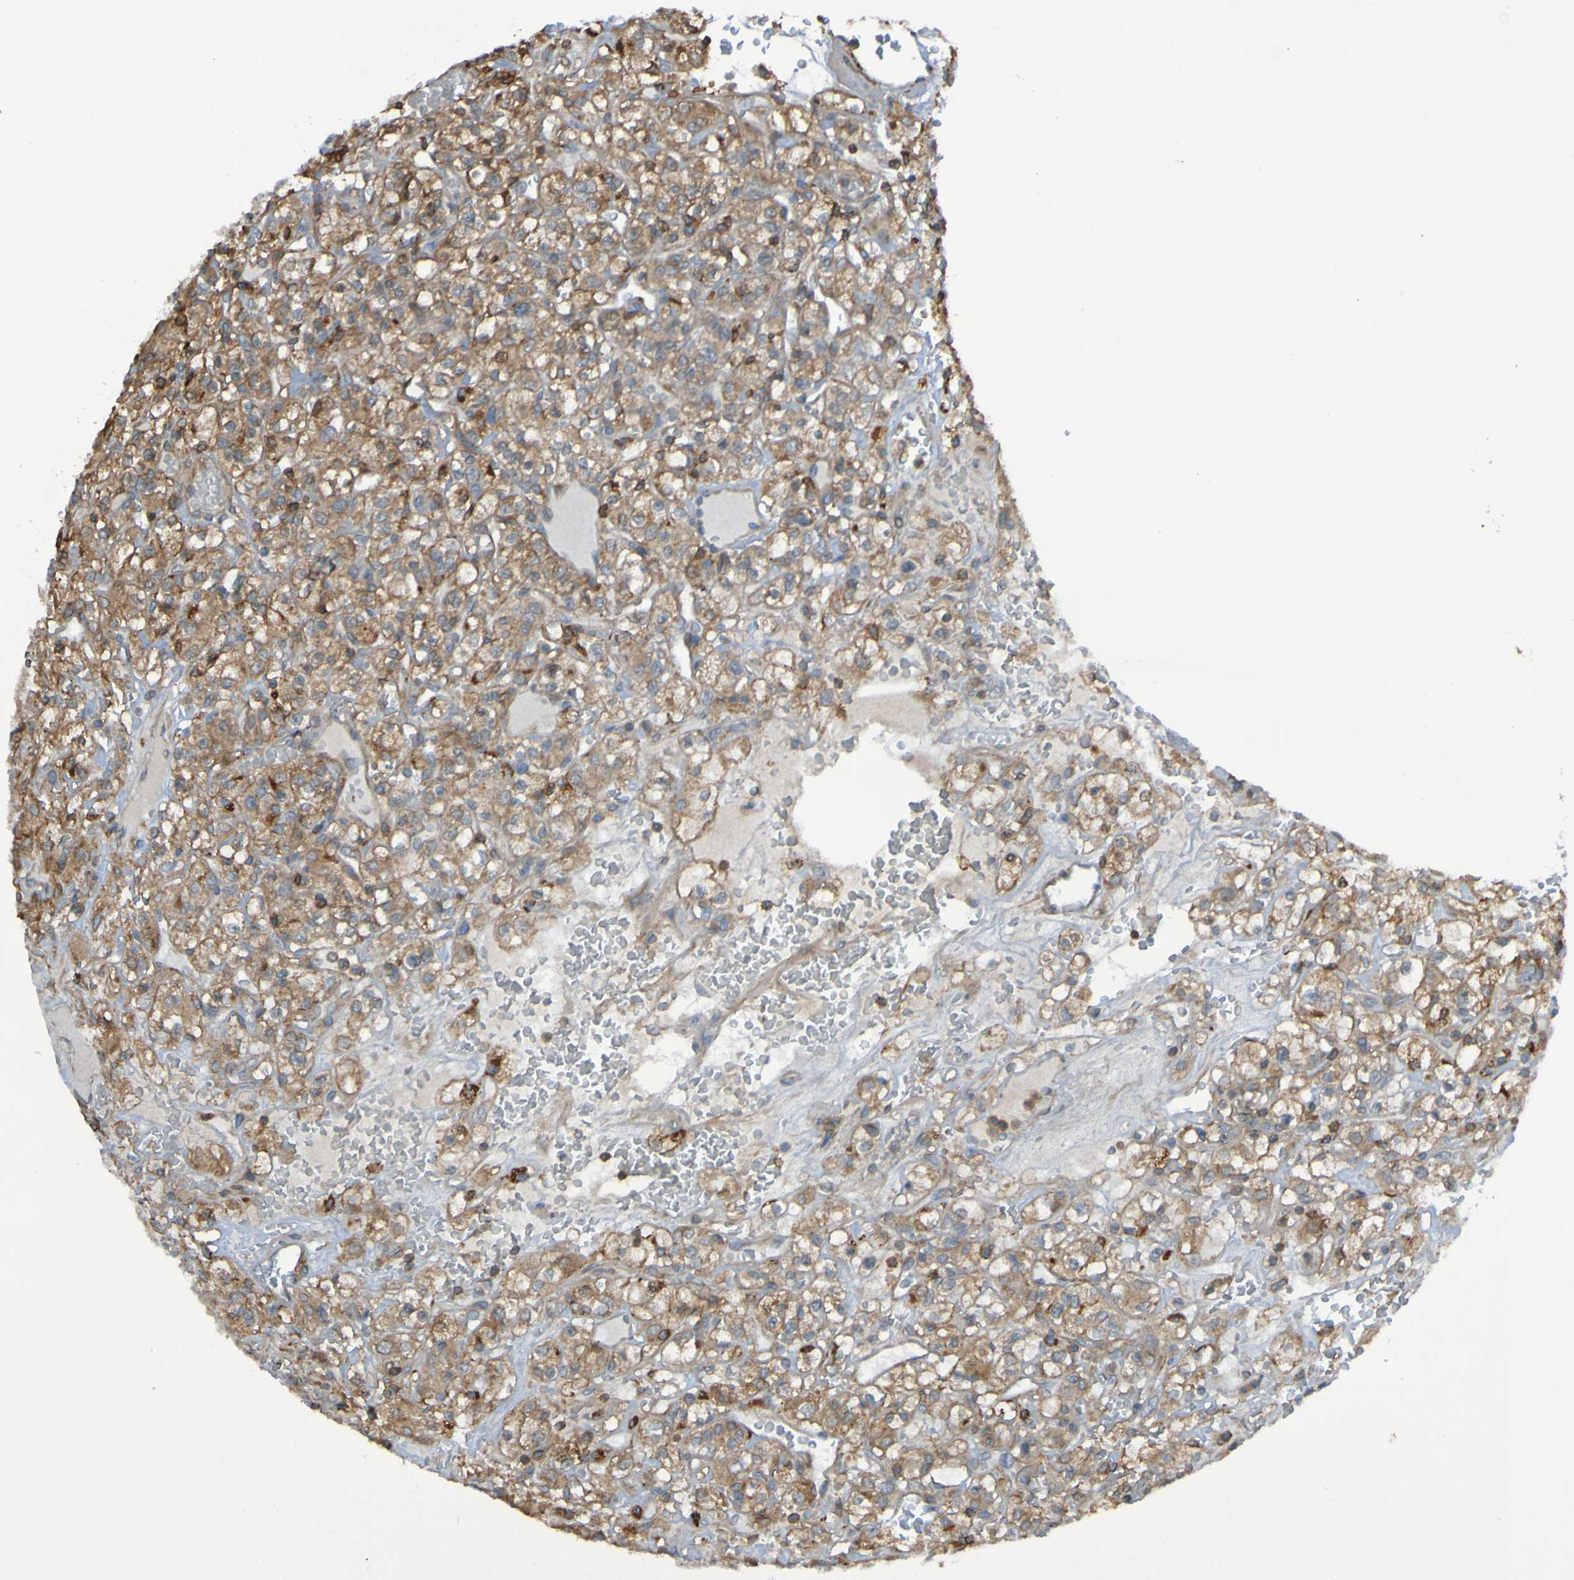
{"staining": {"intensity": "moderate", "quantity": ">75%", "location": "cytoplasmic/membranous"}, "tissue": "renal cancer", "cell_type": "Tumor cells", "image_type": "cancer", "snomed": [{"axis": "morphology", "description": "Normal tissue, NOS"}, {"axis": "morphology", "description": "Adenocarcinoma, NOS"}, {"axis": "topography", "description": "Kidney"}], "caption": "This photomicrograph demonstrates IHC staining of adenocarcinoma (renal), with medium moderate cytoplasmic/membranous positivity in approximately >75% of tumor cells.", "gene": "PDGFB", "patient": {"sex": "female", "age": 72}}